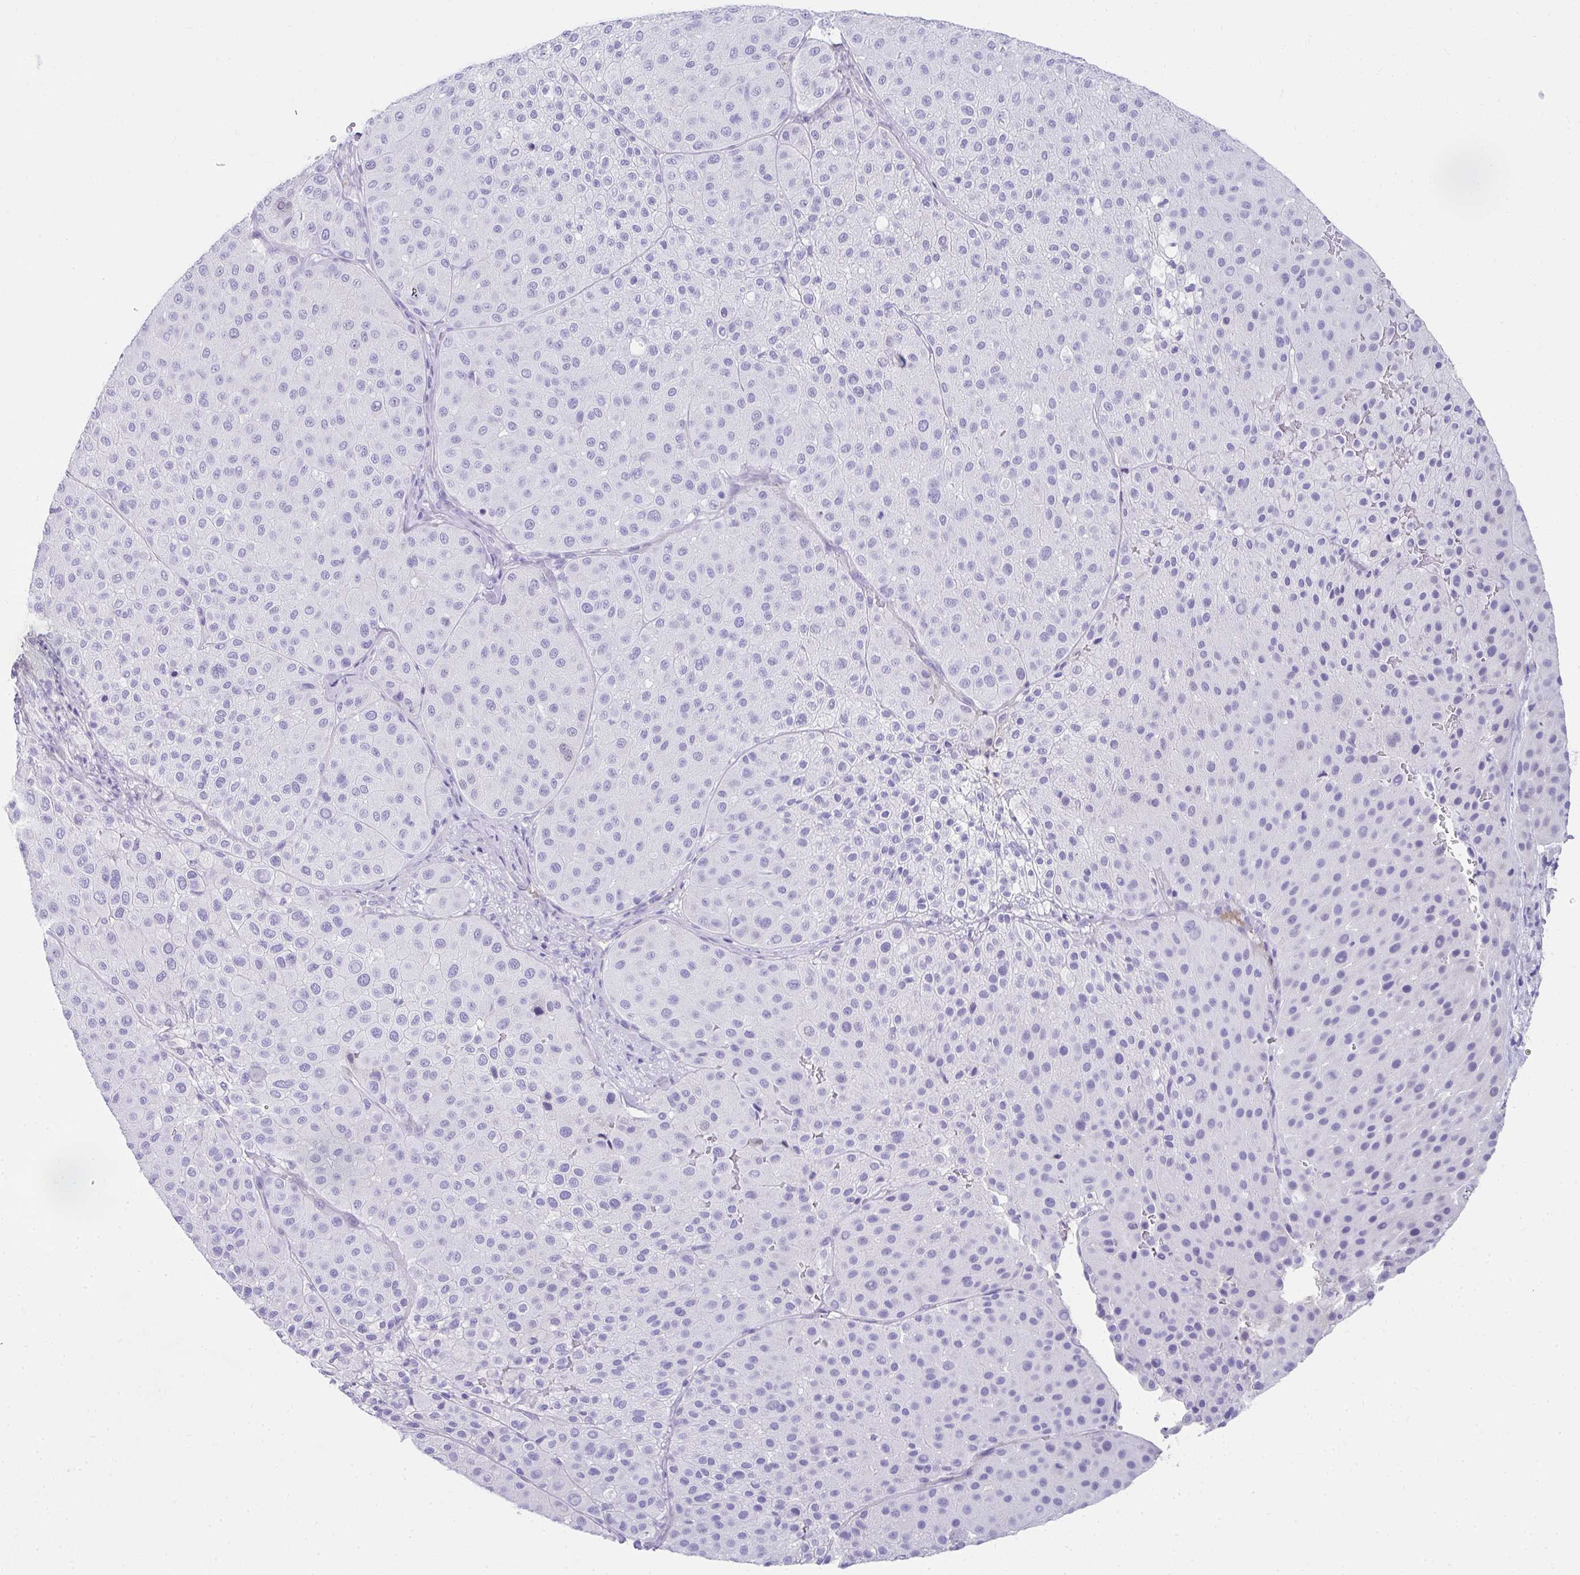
{"staining": {"intensity": "negative", "quantity": "none", "location": "none"}, "tissue": "melanoma", "cell_type": "Tumor cells", "image_type": "cancer", "snomed": [{"axis": "morphology", "description": "Malignant melanoma, Metastatic site"}, {"axis": "topography", "description": "Smooth muscle"}], "caption": "Tumor cells are negative for protein expression in human malignant melanoma (metastatic site). Nuclei are stained in blue.", "gene": "TNNT1", "patient": {"sex": "male", "age": 41}}